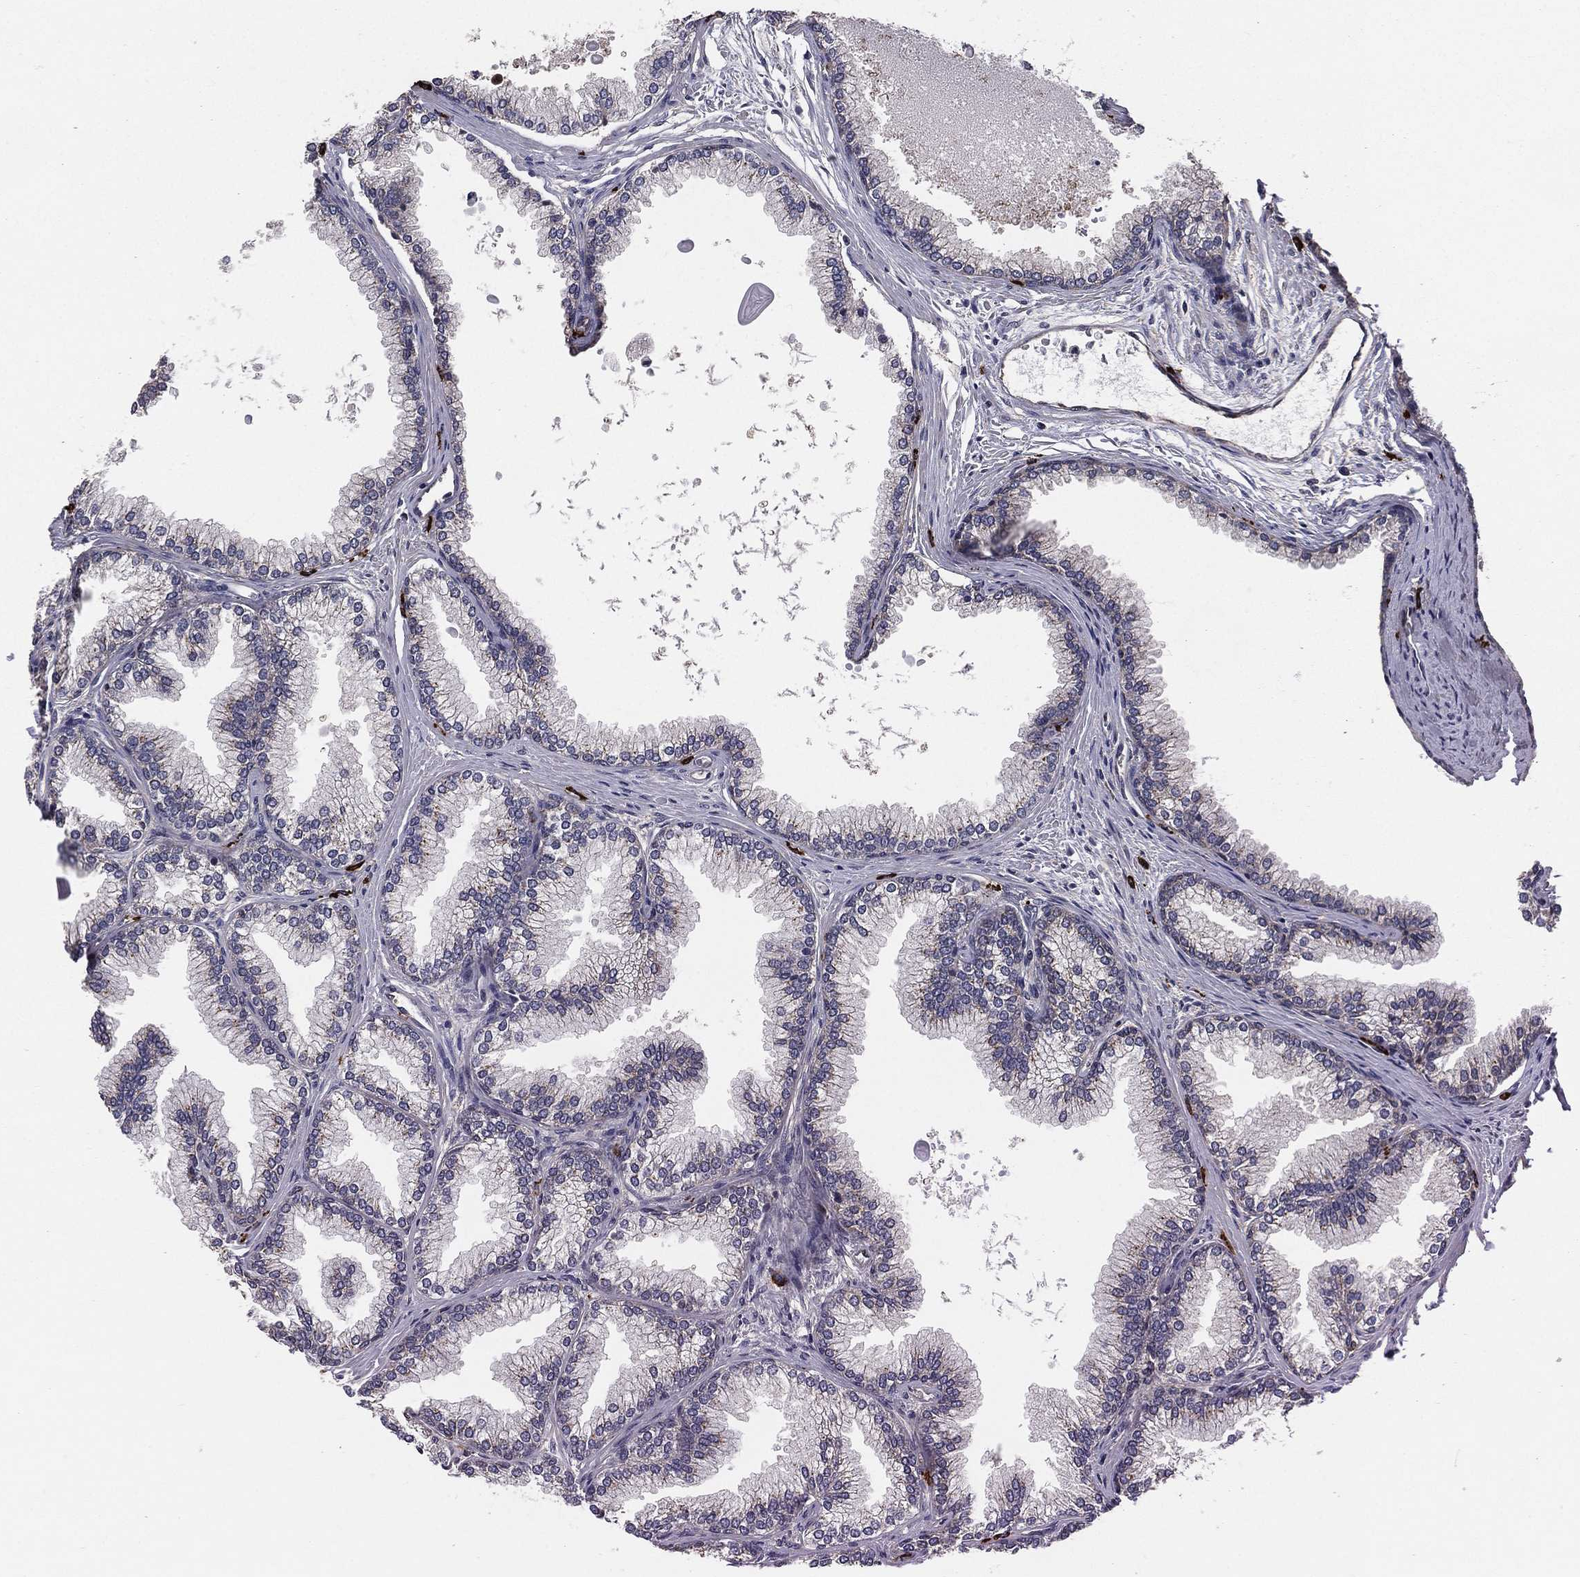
{"staining": {"intensity": "strong", "quantity": "<25%", "location": "cytoplasmic/membranous"}, "tissue": "prostate", "cell_type": "Glandular cells", "image_type": "normal", "snomed": [{"axis": "morphology", "description": "Normal tissue, NOS"}, {"axis": "topography", "description": "Prostate"}], "caption": "Protein analysis of normal prostate exhibits strong cytoplasmic/membranous staining in about <25% of glandular cells.", "gene": "CERT1", "patient": {"sex": "male", "age": 72}}